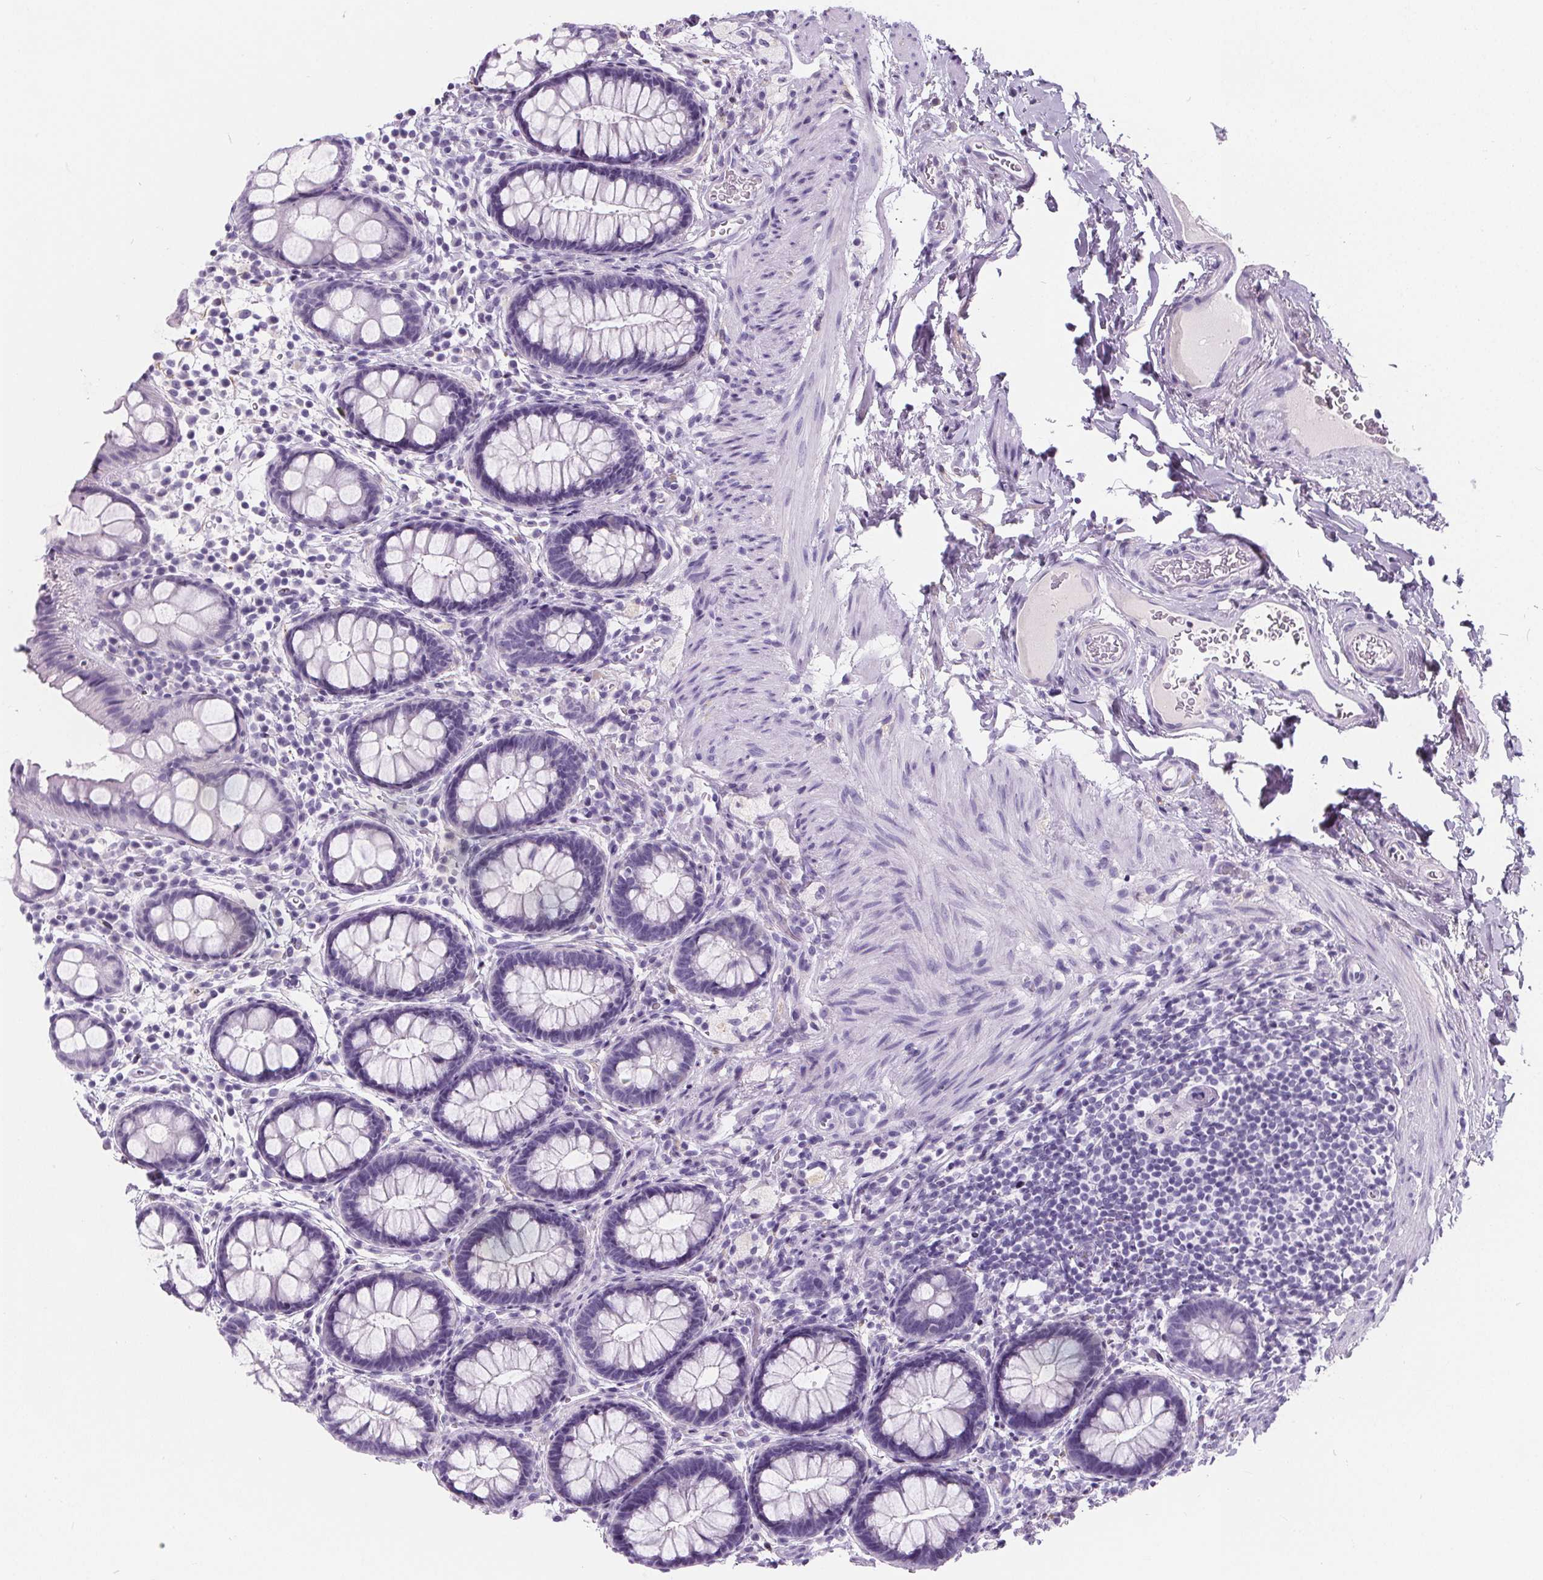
{"staining": {"intensity": "negative", "quantity": "none", "location": "none"}, "tissue": "rectum", "cell_type": "Glandular cells", "image_type": "normal", "snomed": [{"axis": "morphology", "description": "Normal tissue, NOS"}, {"axis": "topography", "description": "Rectum"}, {"axis": "topography", "description": "Peripheral nerve tissue"}], "caption": "Immunohistochemical staining of normal rectum reveals no significant expression in glandular cells. (DAB immunohistochemistry with hematoxylin counter stain).", "gene": "ADRB1", "patient": {"sex": "female", "age": 69}}